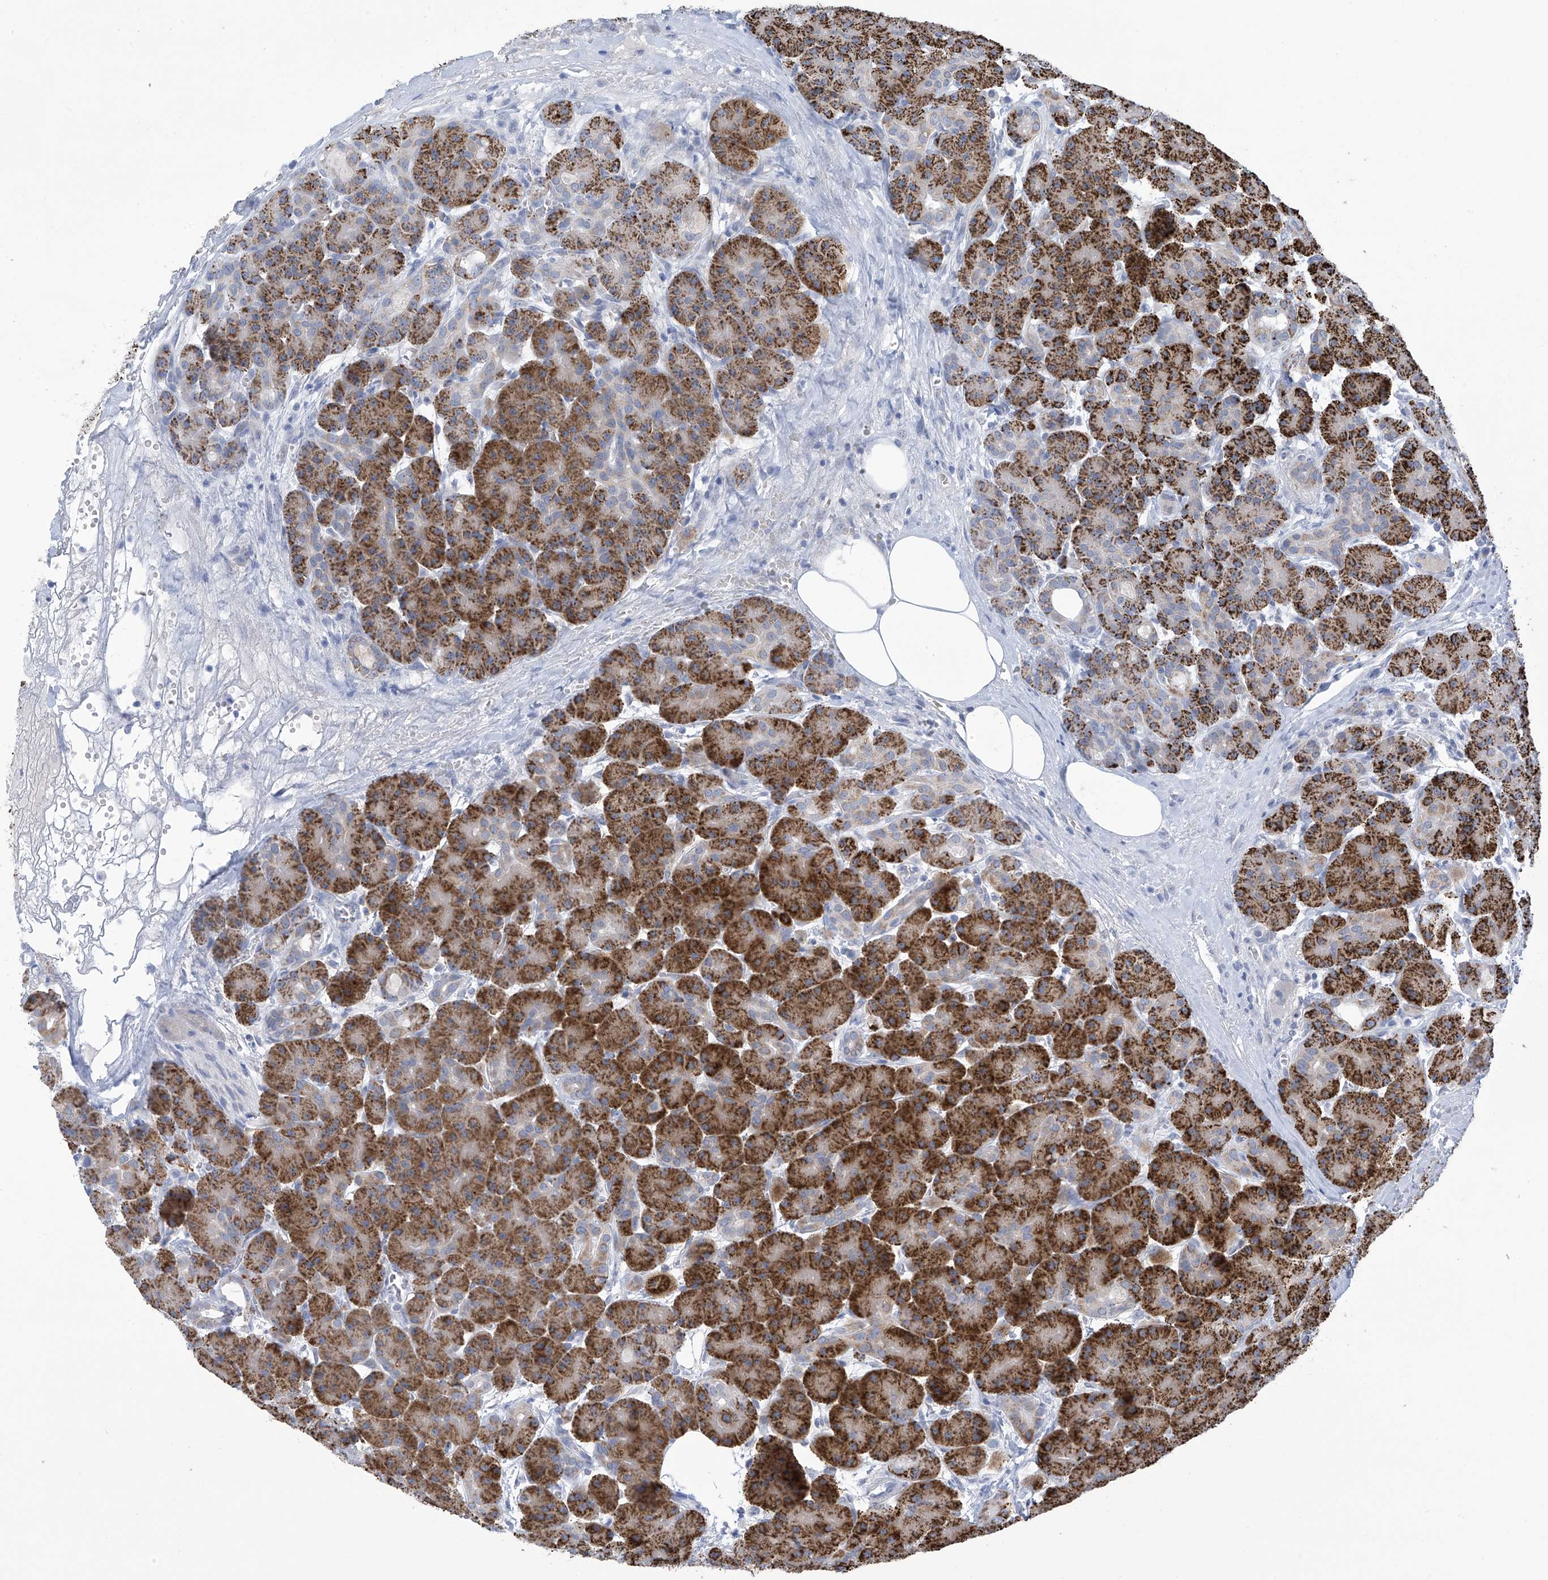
{"staining": {"intensity": "strong", "quantity": ">75%", "location": "cytoplasmic/membranous"}, "tissue": "pancreas", "cell_type": "Exocrine glandular cells", "image_type": "normal", "snomed": [{"axis": "morphology", "description": "Normal tissue, NOS"}, {"axis": "topography", "description": "Pancreas"}], "caption": "IHC (DAB) staining of normal human pancreas demonstrates strong cytoplasmic/membranous protein expression in about >75% of exocrine glandular cells.", "gene": "IBA57", "patient": {"sex": "male", "age": 63}}